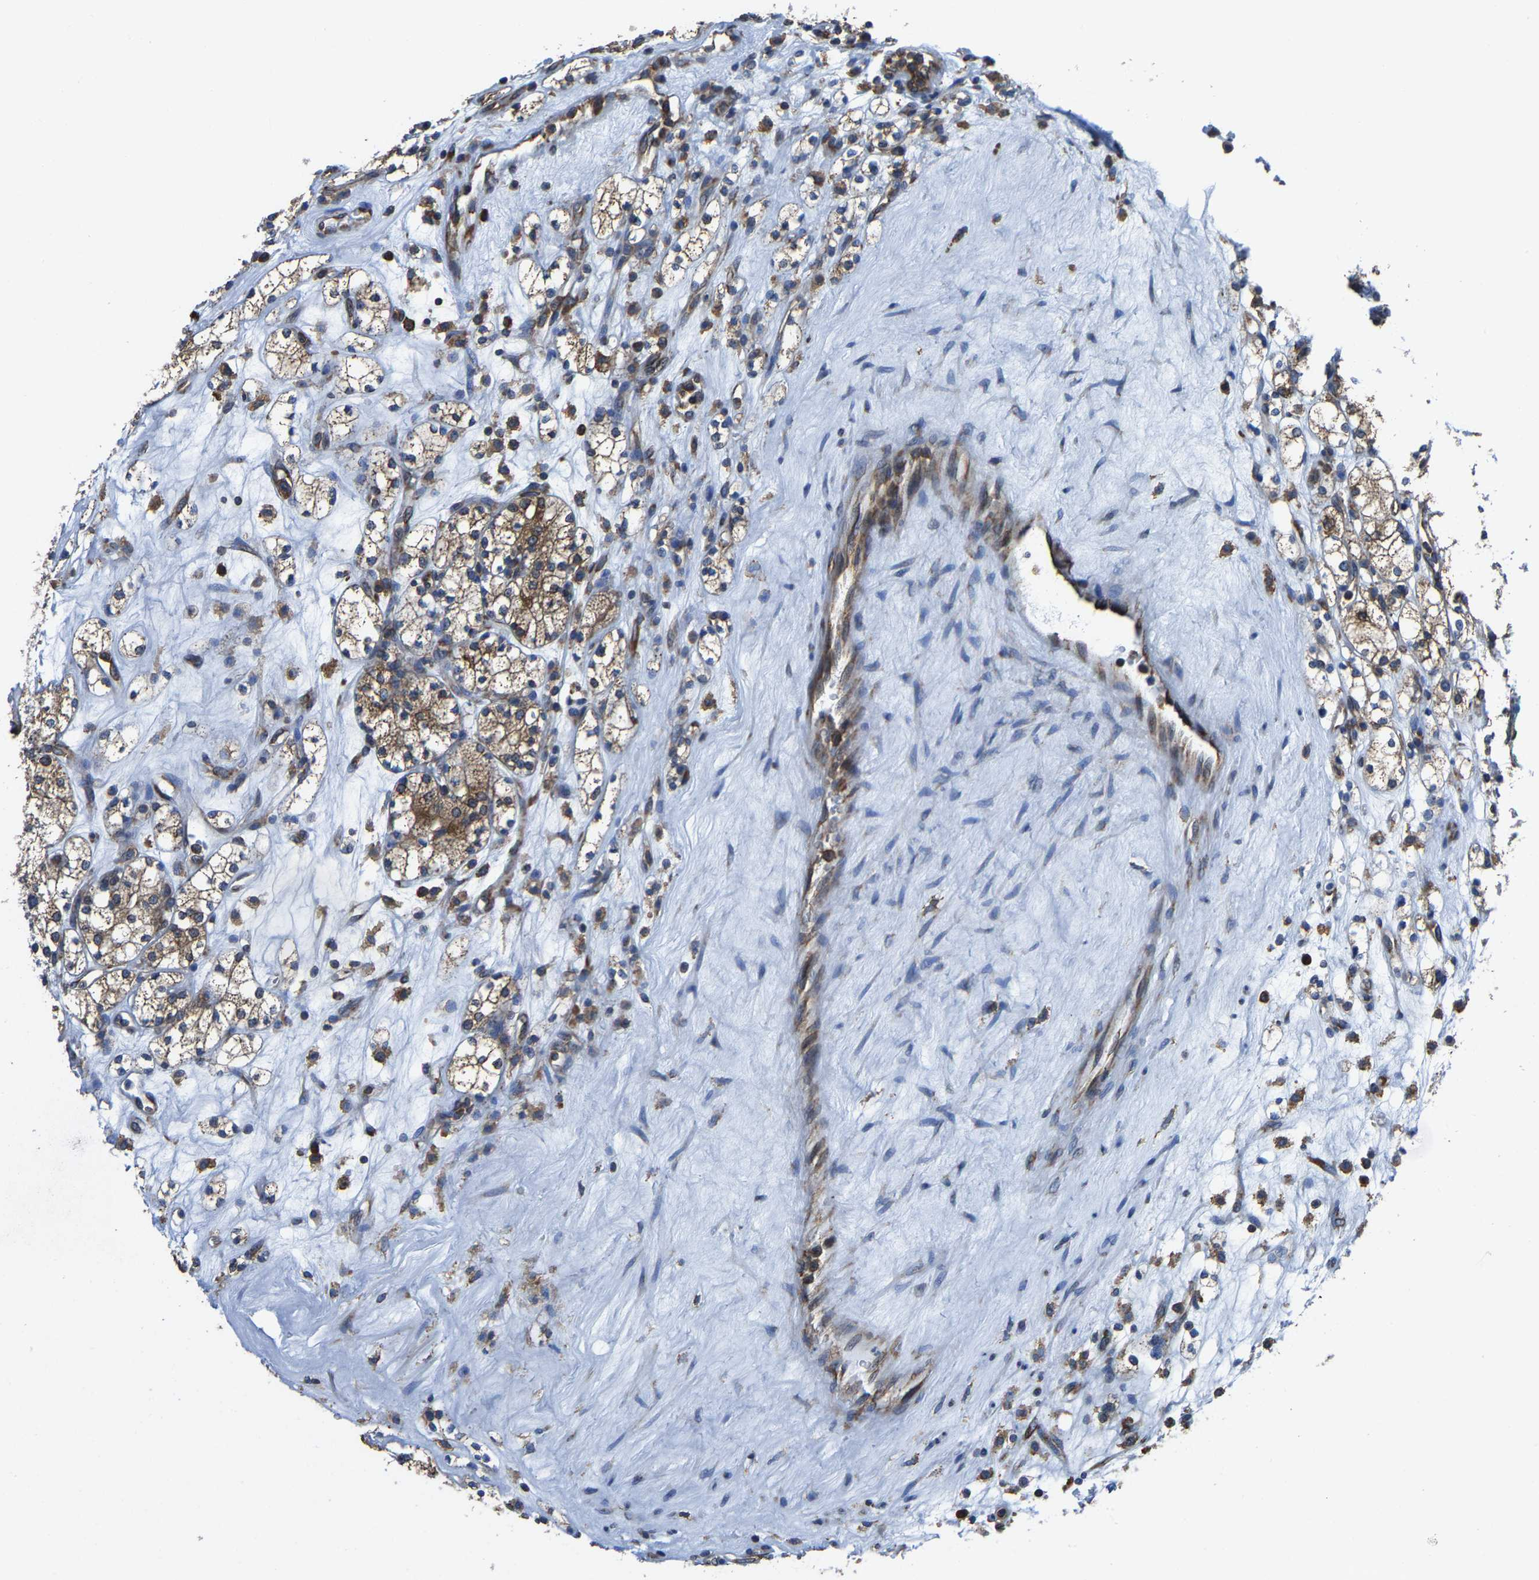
{"staining": {"intensity": "strong", "quantity": ">75%", "location": "cytoplasmic/membranous"}, "tissue": "renal cancer", "cell_type": "Tumor cells", "image_type": "cancer", "snomed": [{"axis": "morphology", "description": "Adenocarcinoma, NOS"}, {"axis": "topography", "description": "Kidney"}], "caption": "Human renal adenocarcinoma stained with a brown dye reveals strong cytoplasmic/membranous positive positivity in approximately >75% of tumor cells.", "gene": "G3BP2", "patient": {"sex": "male", "age": 77}}